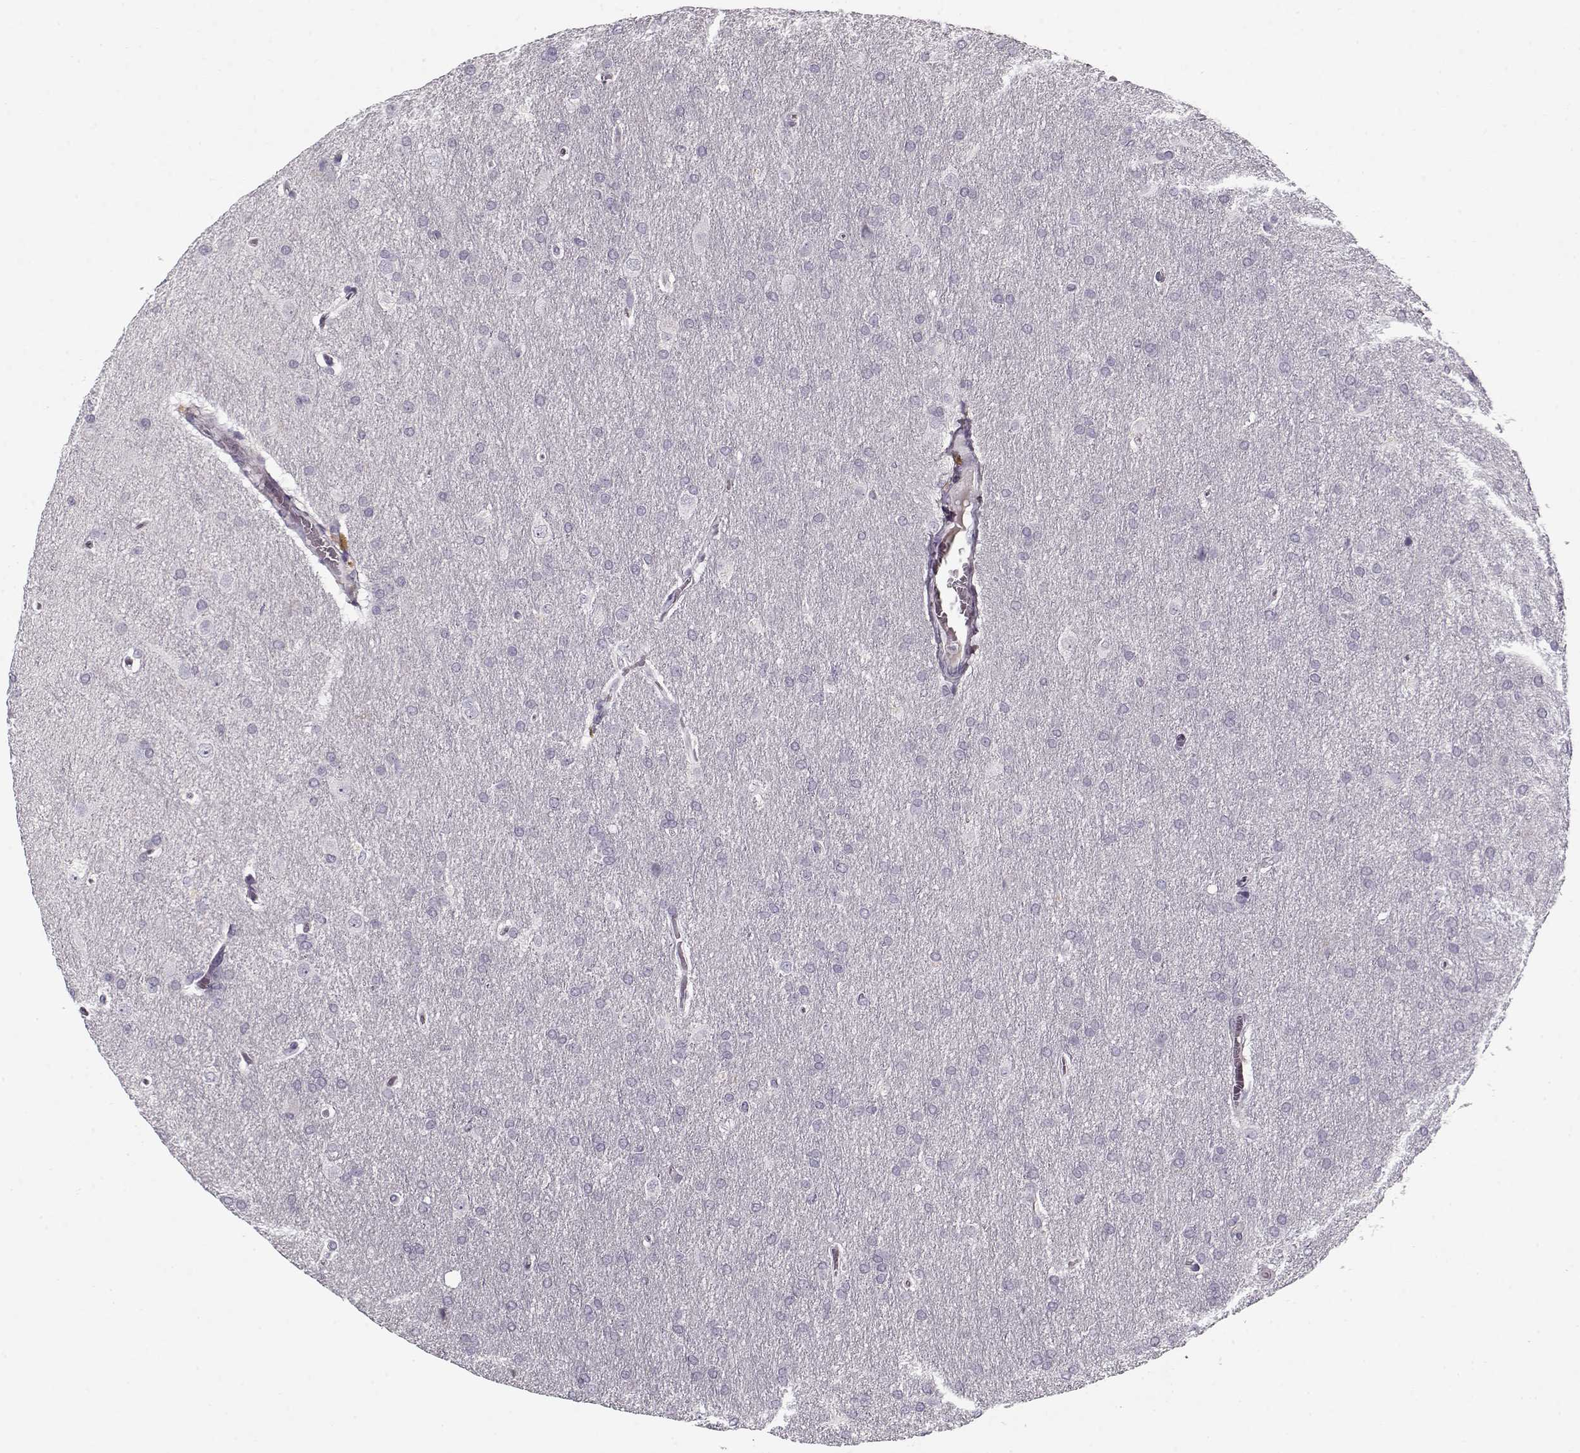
{"staining": {"intensity": "negative", "quantity": "none", "location": "none"}, "tissue": "glioma", "cell_type": "Tumor cells", "image_type": "cancer", "snomed": [{"axis": "morphology", "description": "Glioma, malignant, Low grade"}, {"axis": "topography", "description": "Brain"}], "caption": "IHC photomicrograph of neoplastic tissue: human malignant low-grade glioma stained with DAB displays no significant protein positivity in tumor cells.", "gene": "LUM", "patient": {"sex": "female", "age": 32}}